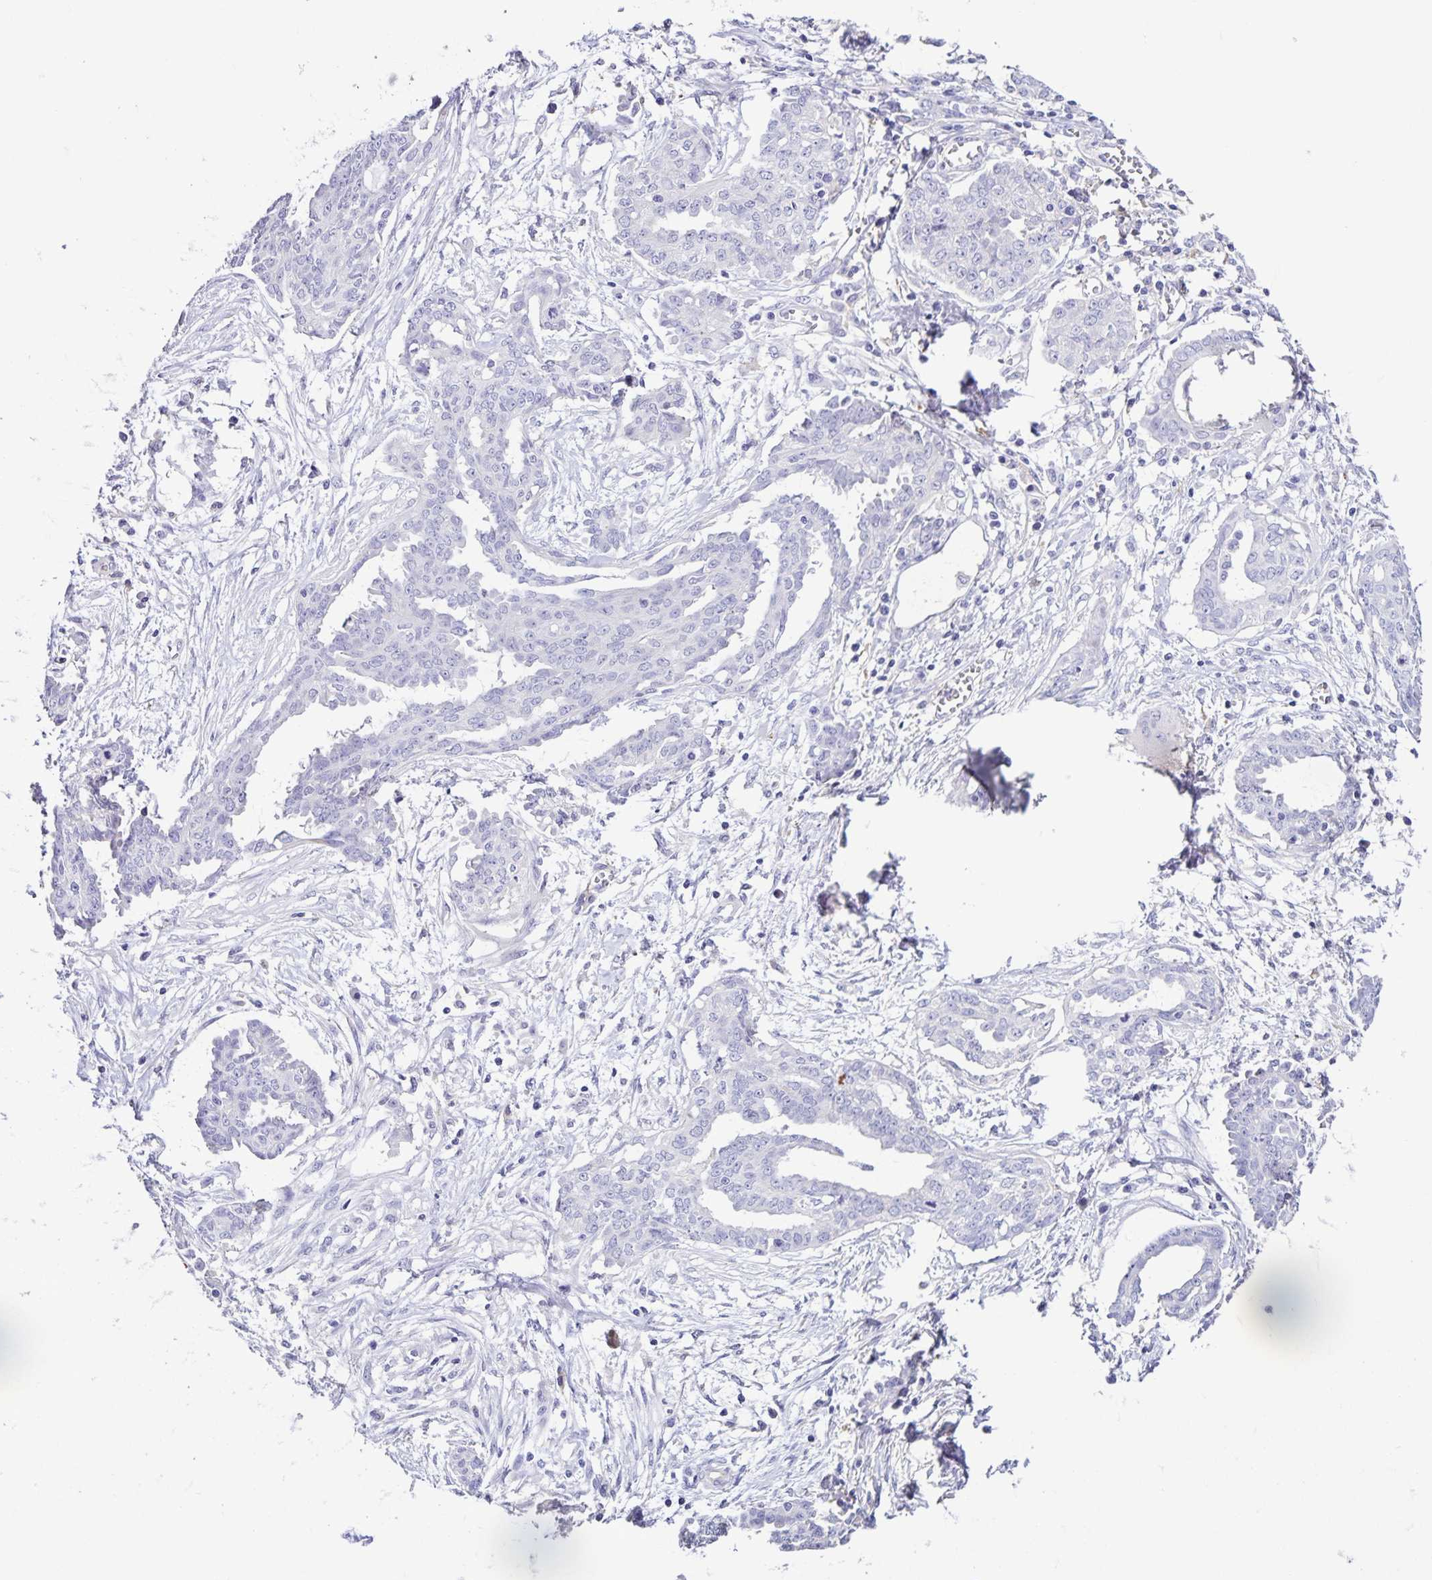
{"staining": {"intensity": "negative", "quantity": "none", "location": "none"}, "tissue": "ovarian cancer", "cell_type": "Tumor cells", "image_type": "cancer", "snomed": [{"axis": "morphology", "description": "Cystadenocarcinoma, serous, NOS"}, {"axis": "topography", "description": "Ovary"}], "caption": "Immunohistochemical staining of ovarian cancer (serous cystadenocarcinoma) reveals no significant expression in tumor cells.", "gene": "BOLL", "patient": {"sex": "female", "age": 71}}